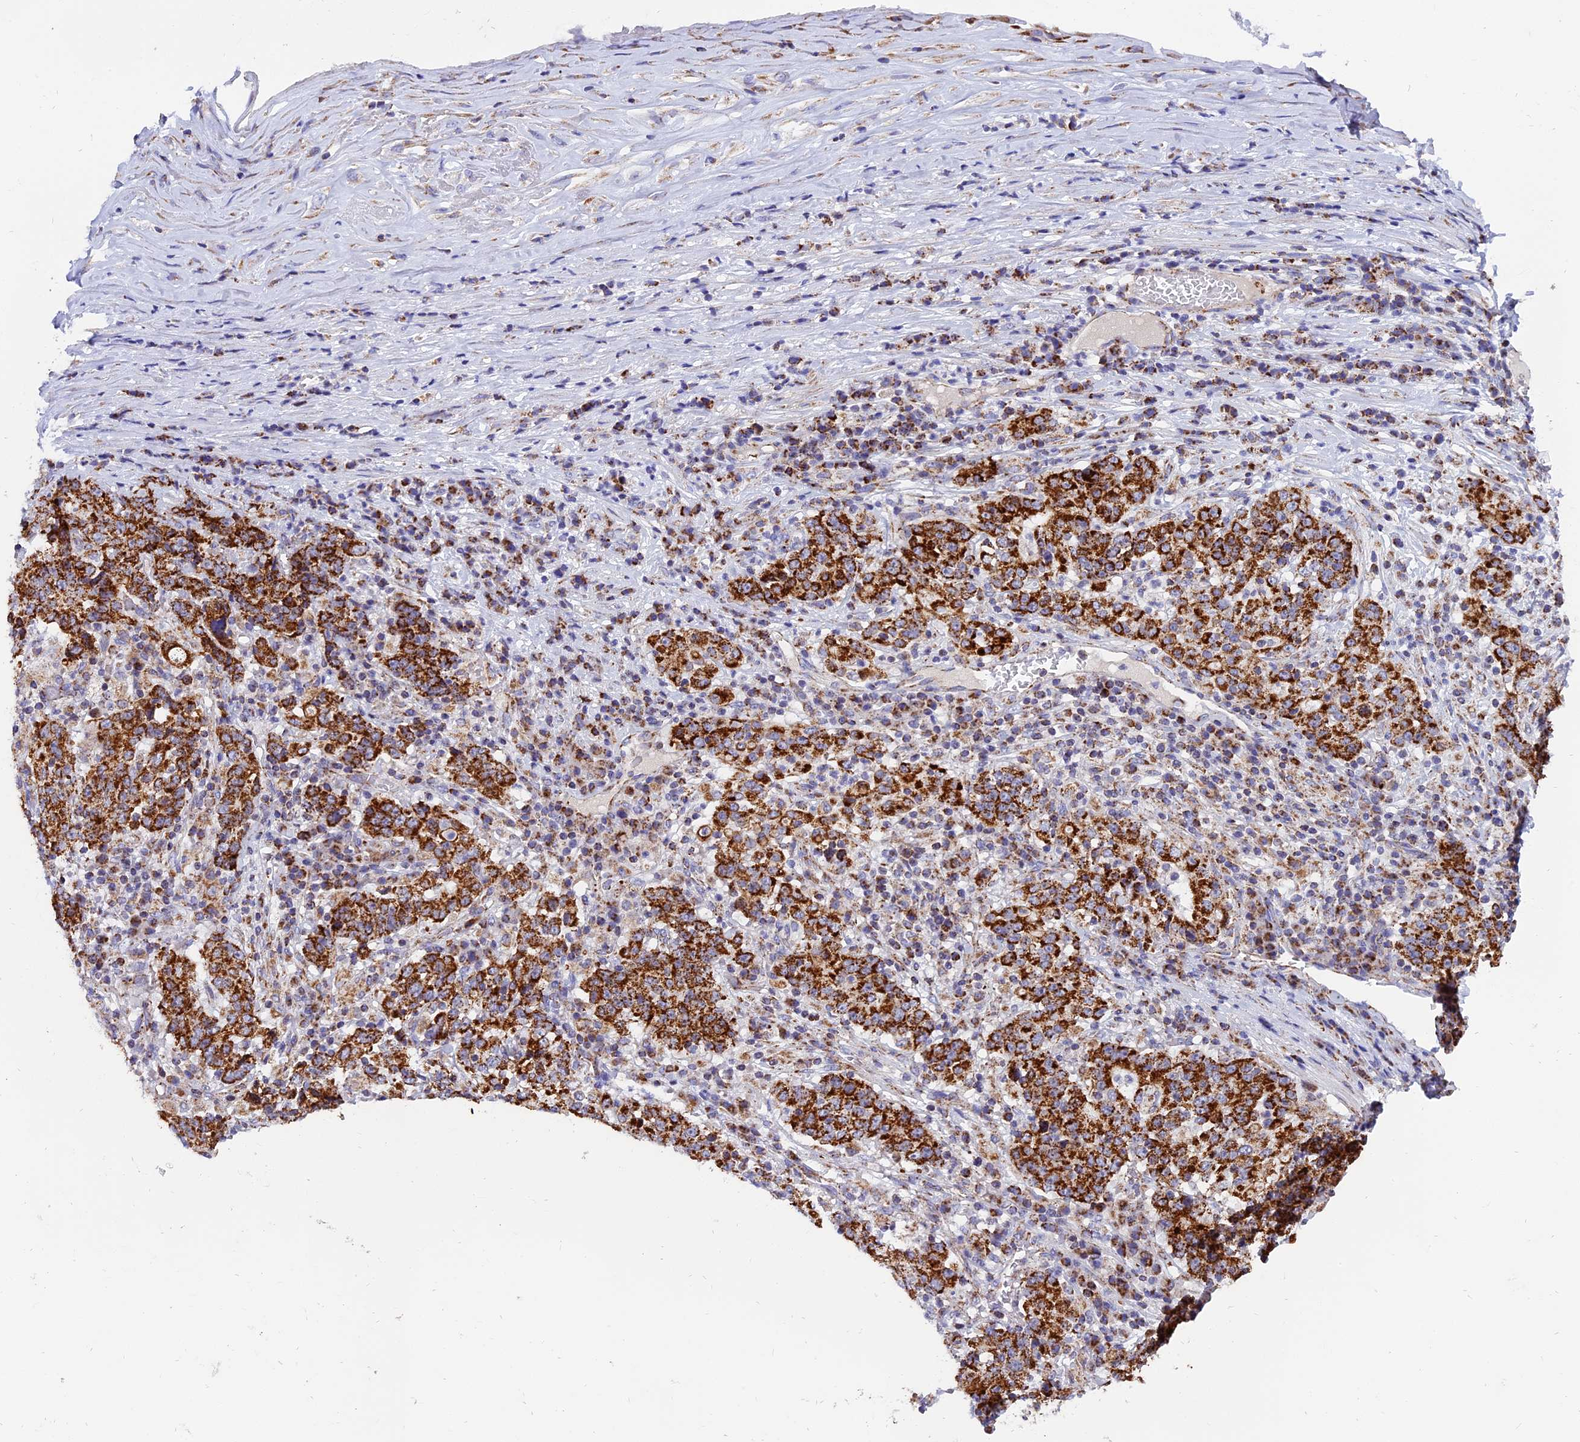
{"staining": {"intensity": "strong", "quantity": ">75%", "location": "cytoplasmic/membranous"}, "tissue": "stomach cancer", "cell_type": "Tumor cells", "image_type": "cancer", "snomed": [{"axis": "morphology", "description": "Adenocarcinoma, NOS"}, {"axis": "topography", "description": "Stomach"}], "caption": "Stomach cancer tissue demonstrates strong cytoplasmic/membranous expression in about >75% of tumor cells", "gene": "MRPS34", "patient": {"sex": "male", "age": 59}}